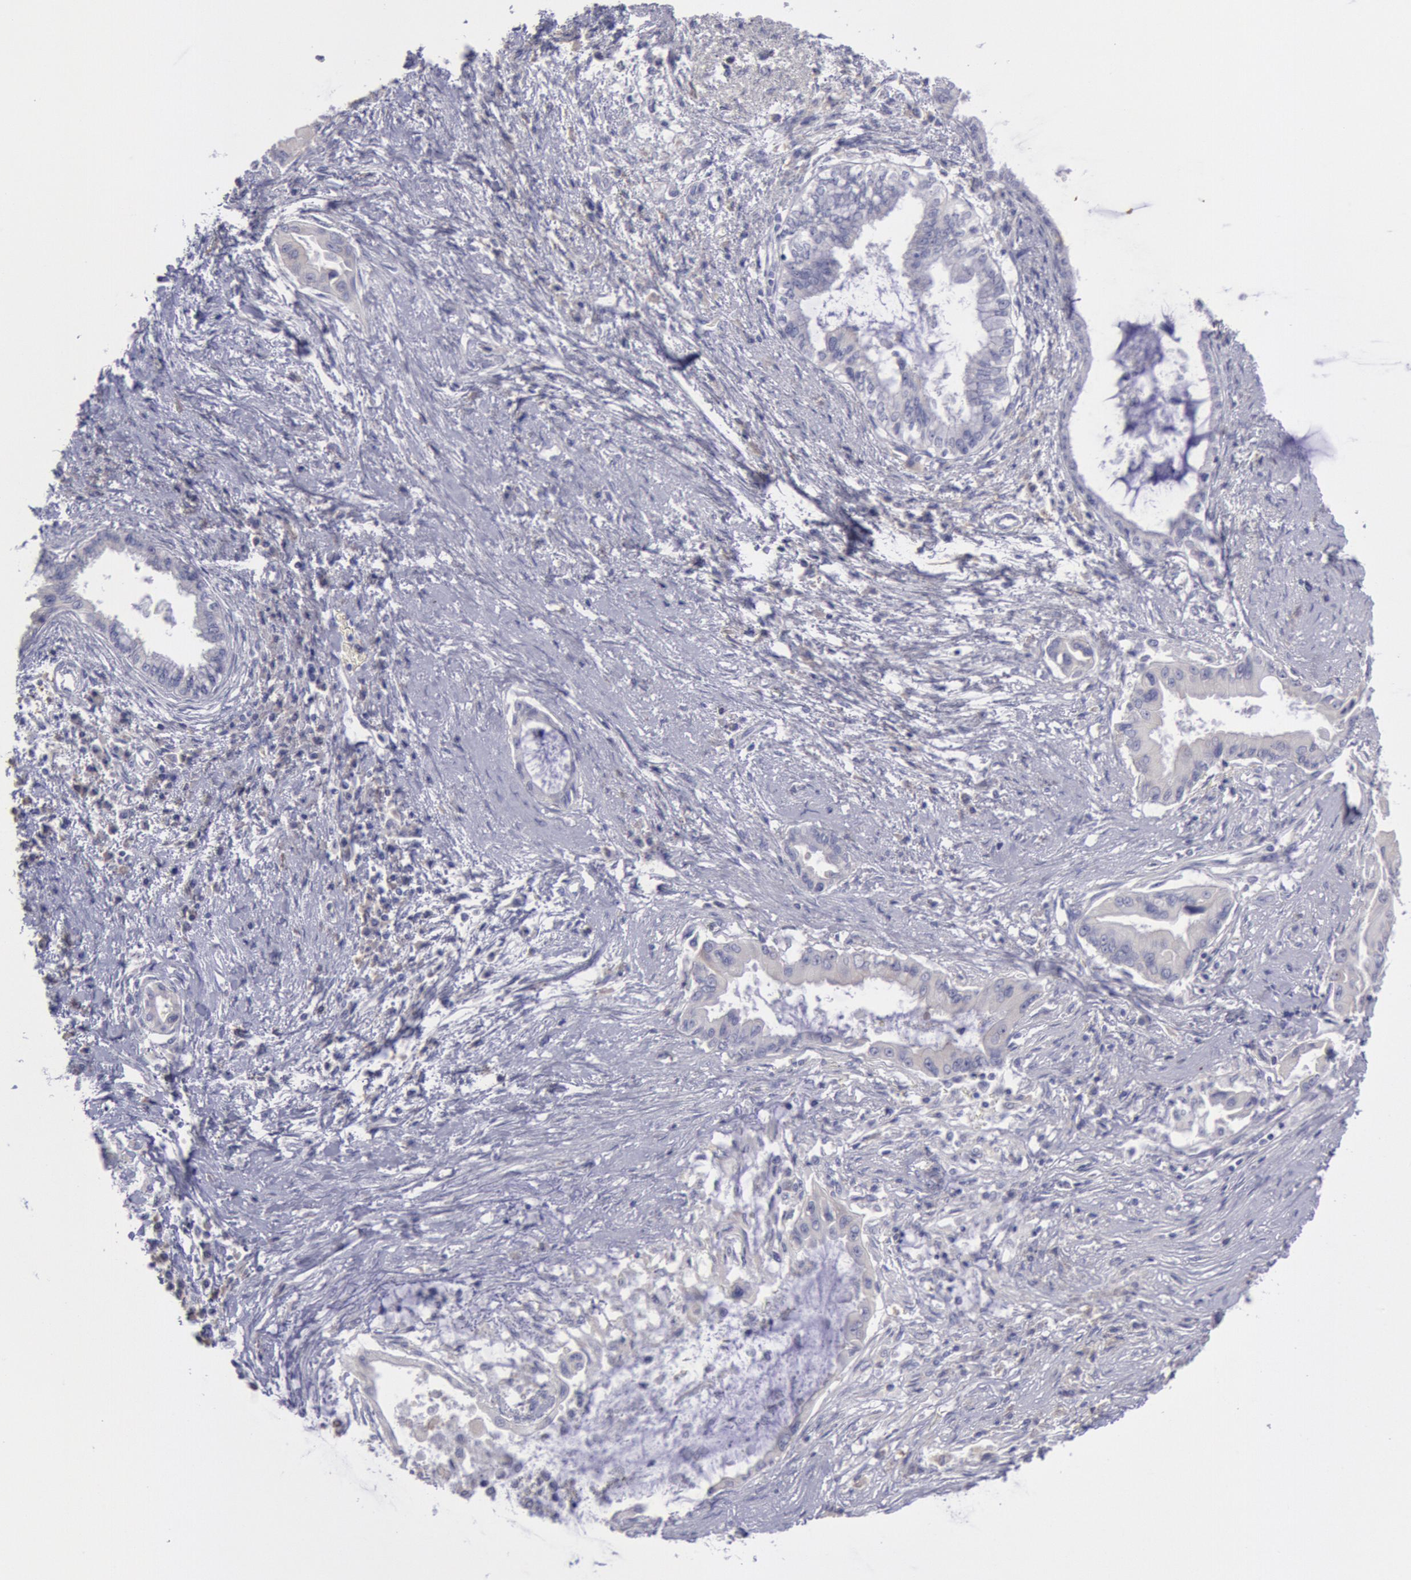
{"staining": {"intensity": "negative", "quantity": "none", "location": "none"}, "tissue": "pancreatic cancer", "cell_type": "Tumor cells", "image_type": "cancer", "snomed": [{"axis": "morphology", "description": "Adenocarcinoma, NOS"}, {"axis": "topography", "description": "Pancreas"}], "caption": "This is an immunohistochemistry (IHC) micrograph of pancreatic cancer (adenocarcinoma). There is no staining in tumor cells.", "gene": "MYH7", "patient": {"sex": "female", "age": 64}}